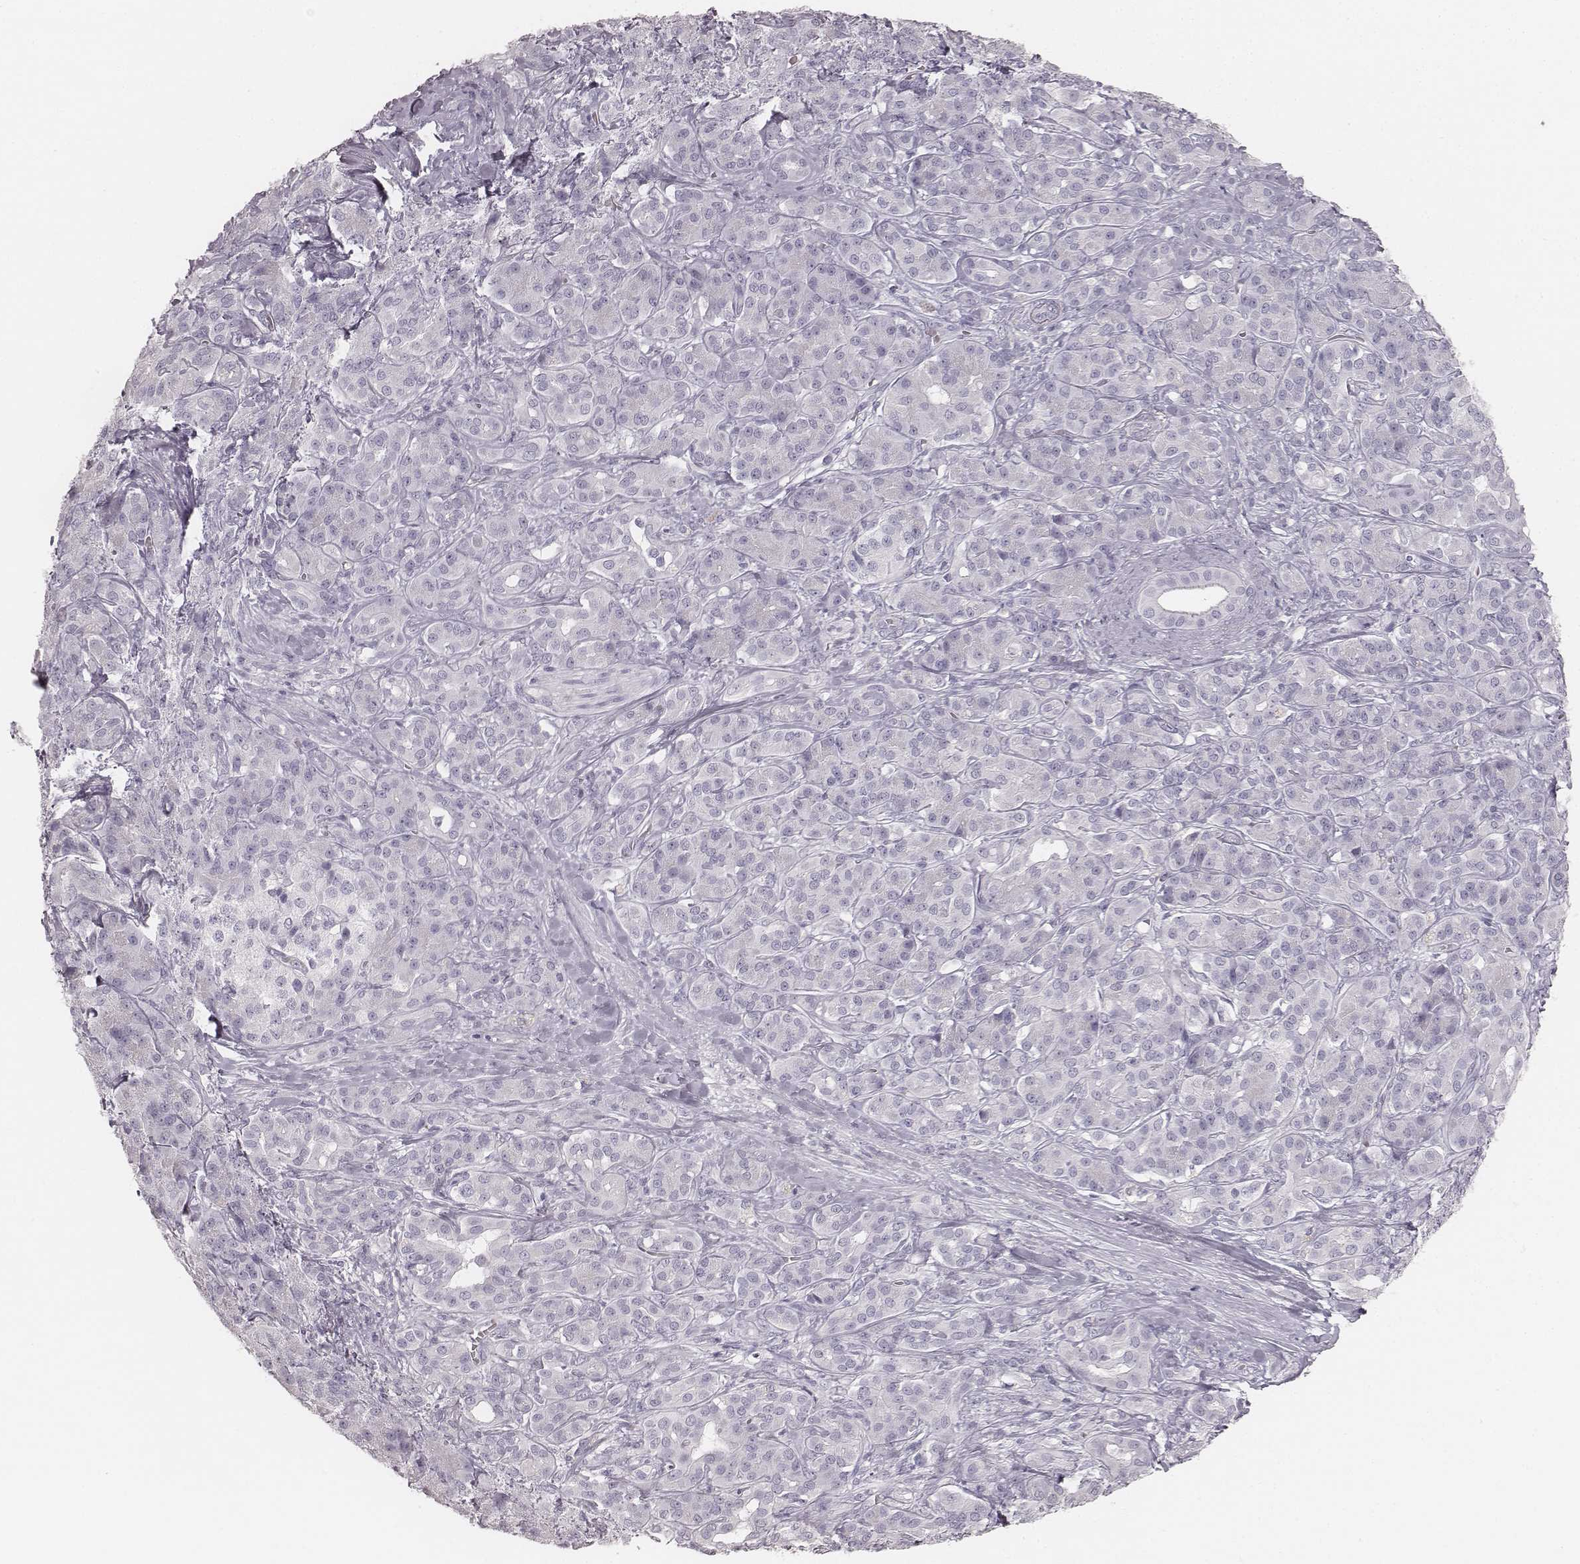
{"staining": {"intensity": "negative", "quantity": "none", "location": "none"}, "tissue": "pancreatic cancer", "cell_type": "Tumor cells", "image_type": "cancer", "snomed": [{"axis": "morphology", "description": "Normal tissue, NOS"}, {"axis": "morphology", "description": "Inflammation, NOS"}, {"axis": "morphology", "description": "Adenocarcinoma, NOS"}, {"axis": "topography", "description": "Pancreas"}], "caption": "Immunohistochemistry of human pancreatic adenocarcinoma displays no staining in tumor cells.", "gene": "KRT34", "patient": {"sex": "male", "age": 57}}